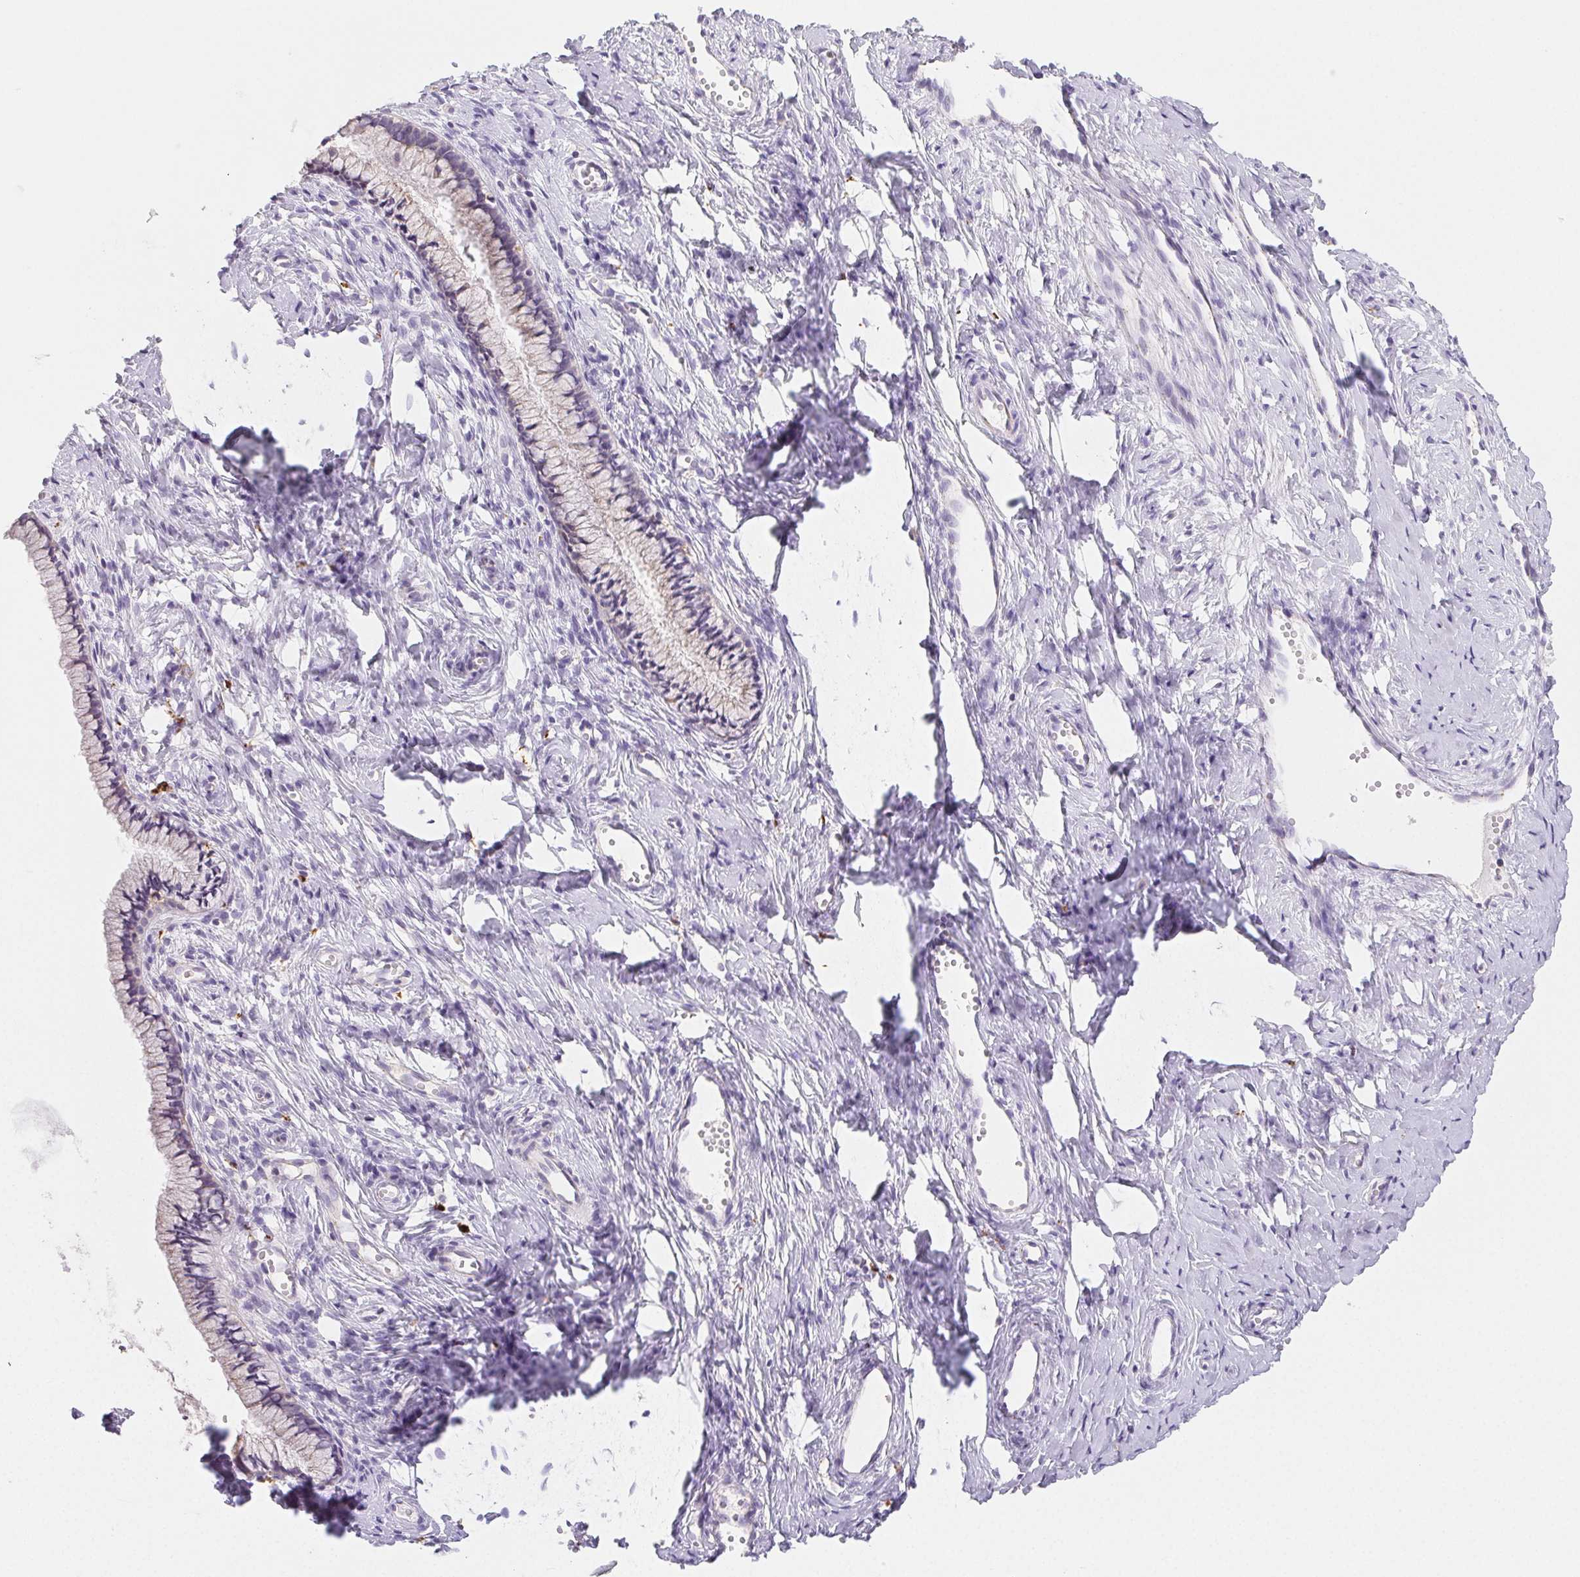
{"staining": {"intensity": "weak", "quantity": "<25%", "location": "cytoplasmic/membranous"}, "tissue": "cervix", "cell_type": "Glandular cells", "image_type": "normal", "snomed": [{"axis": "morphology", "description": "Normal tissue, NOS"}, {"axis": "topography", "description": "Cervix"}], "caption": "High power microscopy micrograph of an immunohistochemistry (IHC) photomicrograph of unremarkable cervix, revealing no significant staining in glandular cells.", "gene": "LIPA", "patient": {"sex": "female", "age": 40}}